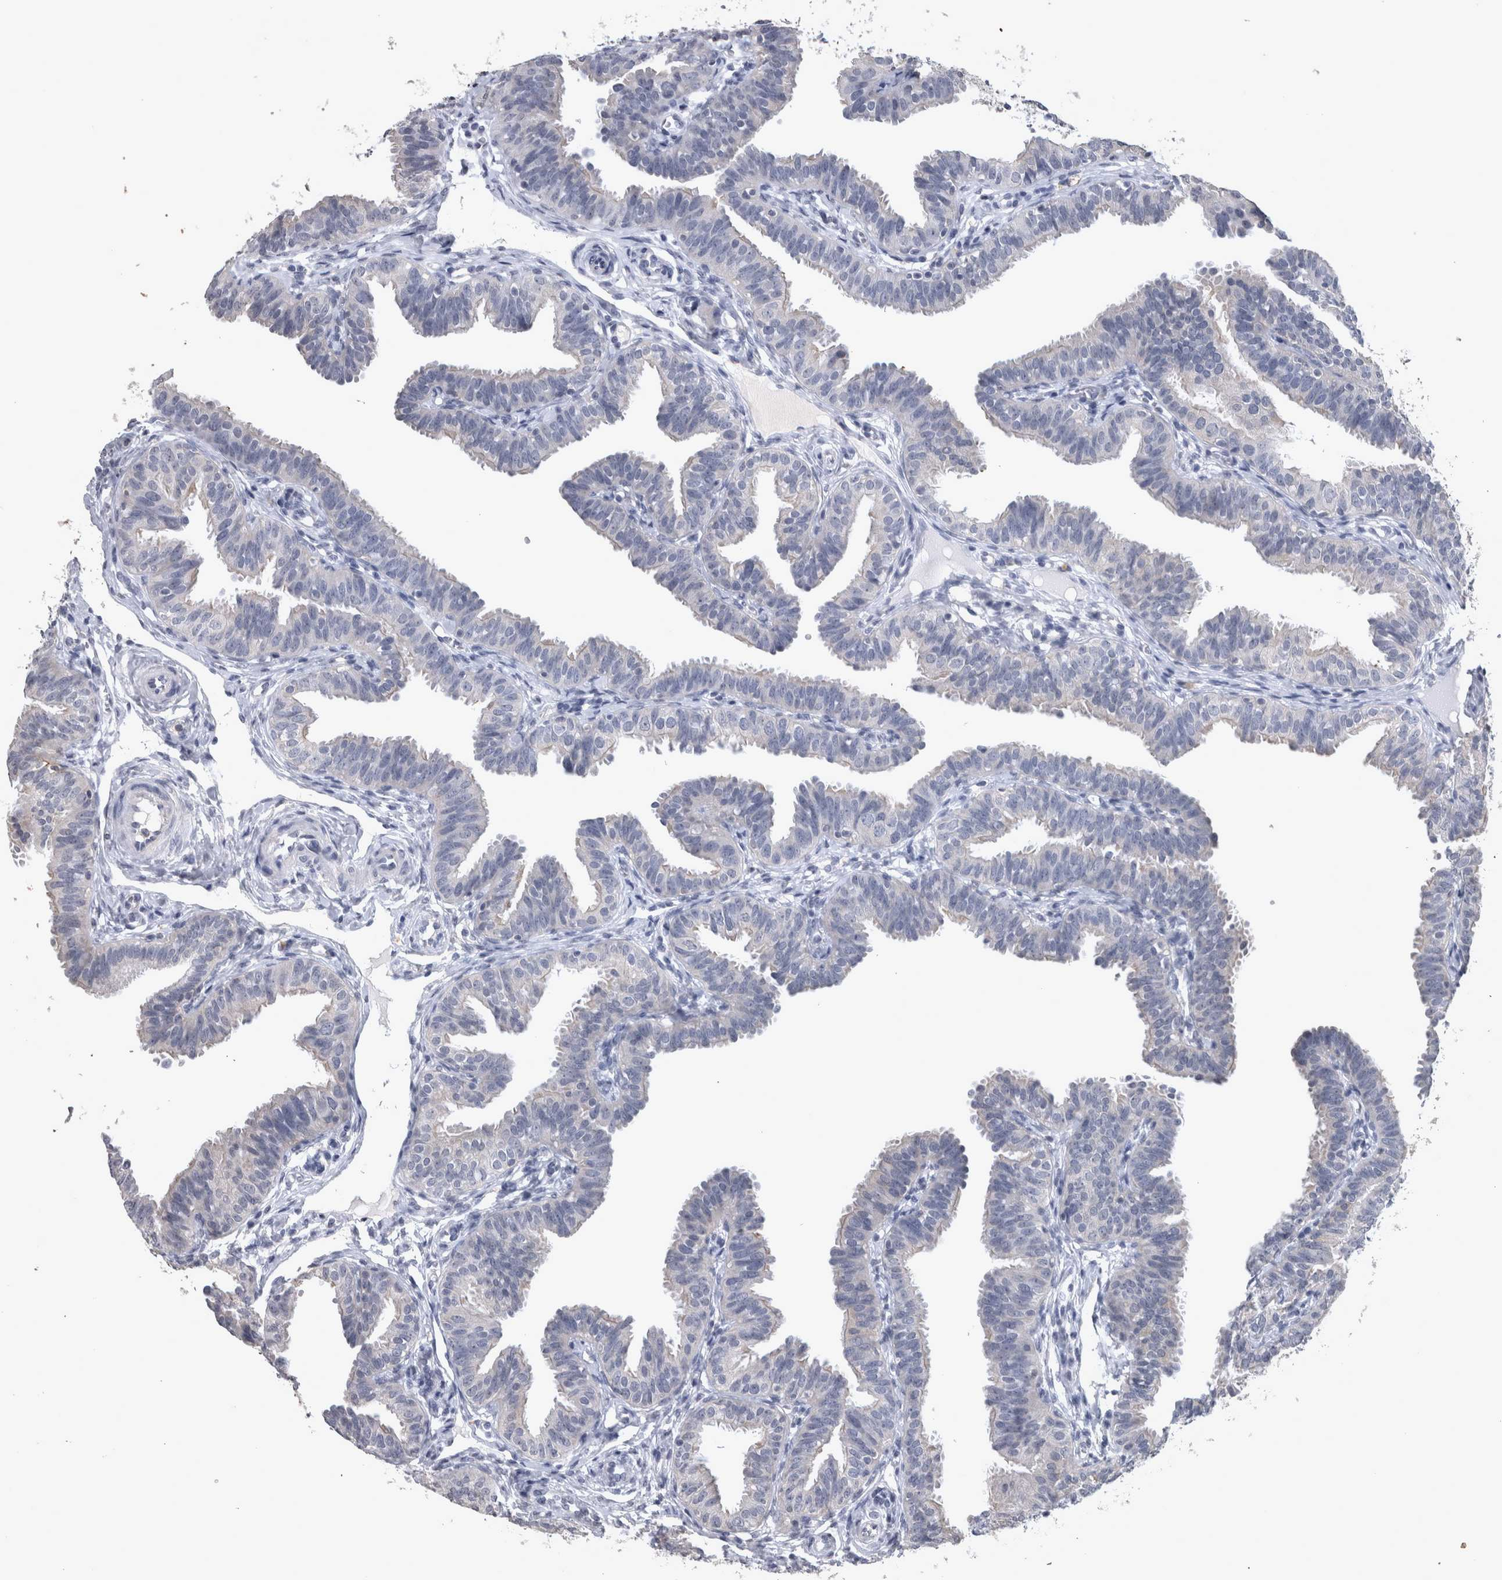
{"staining": {"intensity": "weak", "quantity": "<25%", "location": "cytoplasmic/membranous"}, "tissue": "fallopian tube", "cell_type": "Glandular cells", "image_type": "normal", "snomed": [{"axis": "morphology", "description": "Normal tissue, NOS"}, {"axis": "topography", "description": "Fallopian tube"}], "caption": "A photomicrograph of fallopian tube stained for a protein reveals no brown staining in glandular cells. (DAB (3,3'-diaminobenzidine) IHC, high magnification).", "gene": "WNT7A", "patient": {"sex": "female", "age": 35}}